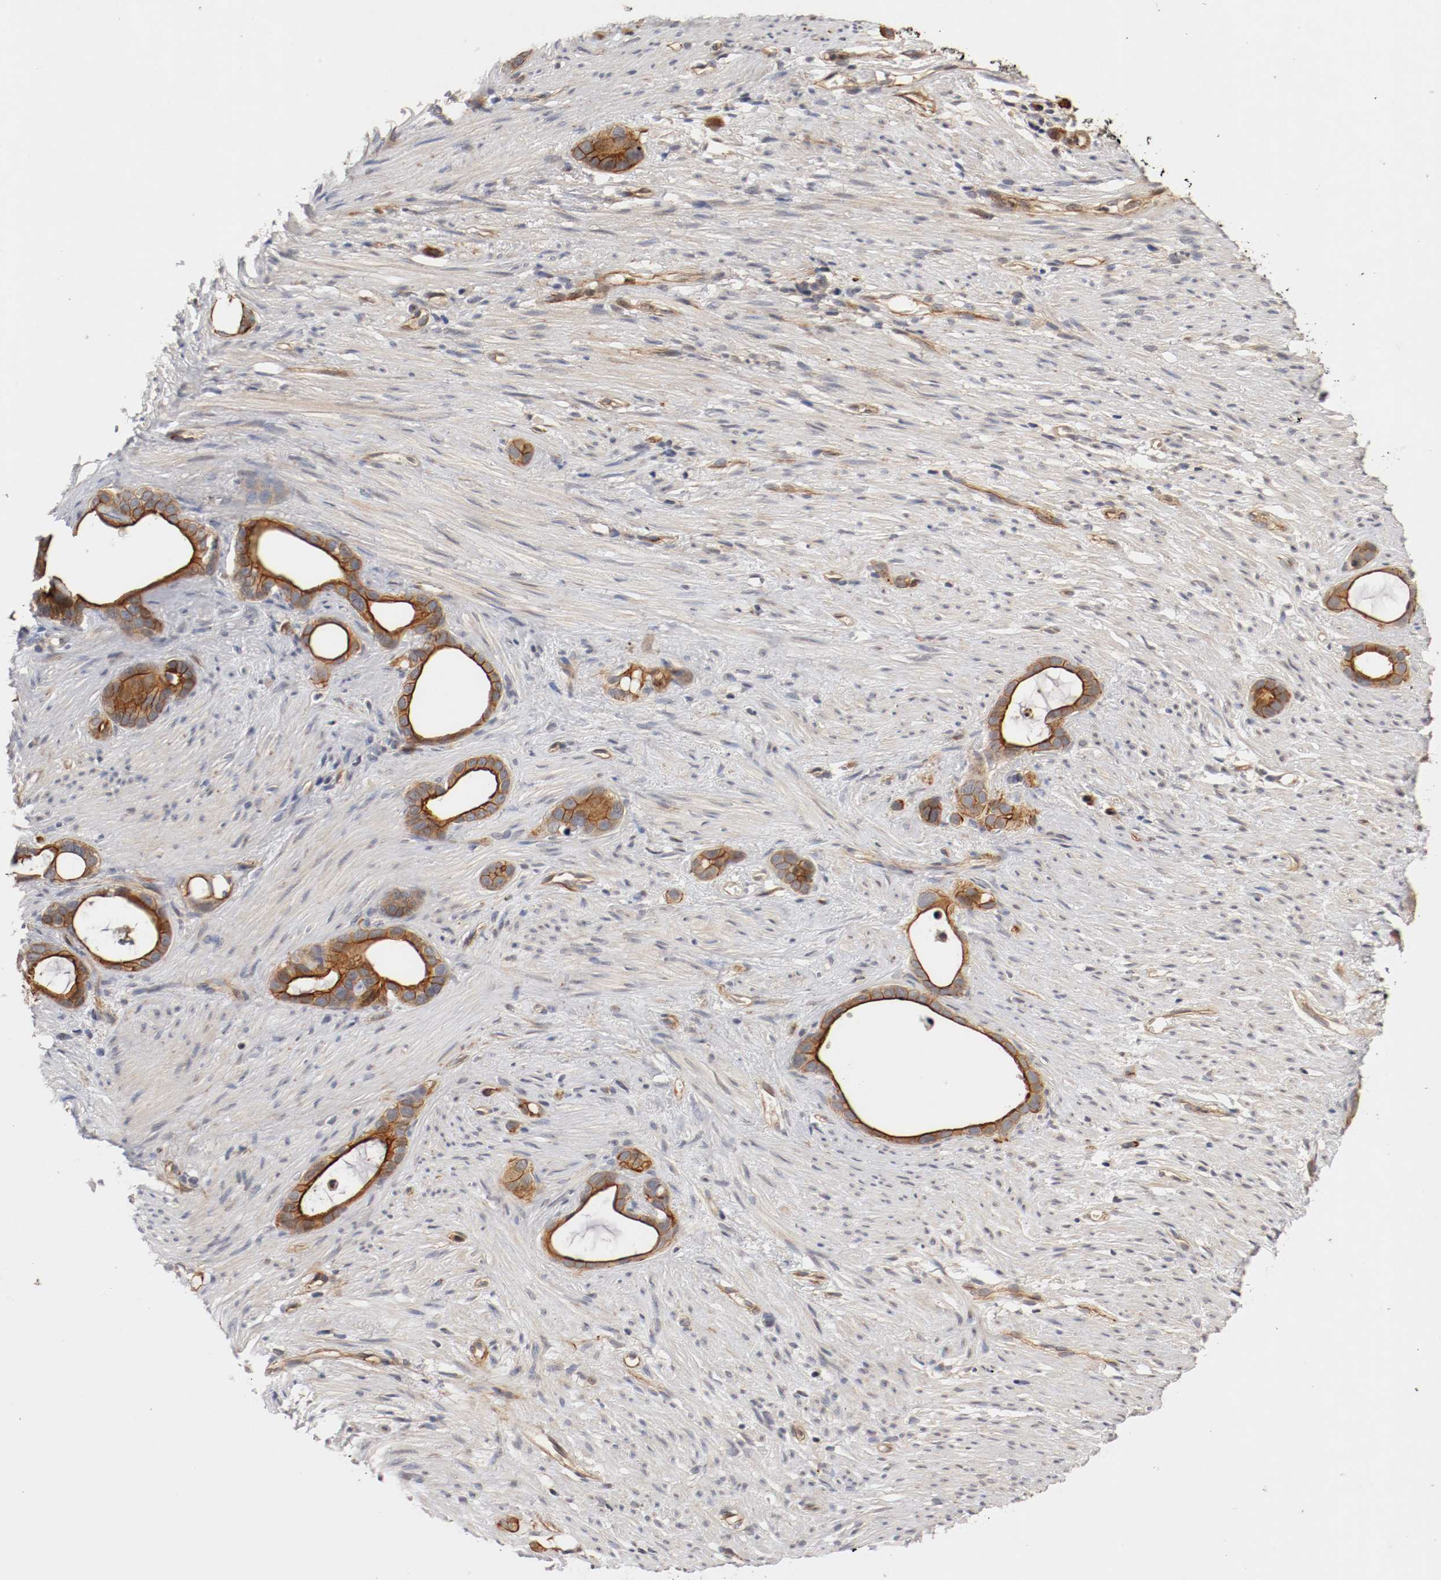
{"staining": {"intensity": "strong", "quantity": ">75%", "location": "cytoplasmic/membranous"}, "tissue": "stomach cancer", "cell_type": "Tumor cells", "image_type": "cancer", "snomed": [{"axis": "morphology", "description": "Adenocarcinoma, NOS"}, {"axis": "topography", "description": "Stomach"}], "caption": "Stomach adenocarcinoma stained for a protein (brown) demonstrates strong cytoplasmic/membranous positive positivity in approximately >75% of tumor cells.", "gene": "TYK2", "patient": {"sex": "female", "age": 75}}